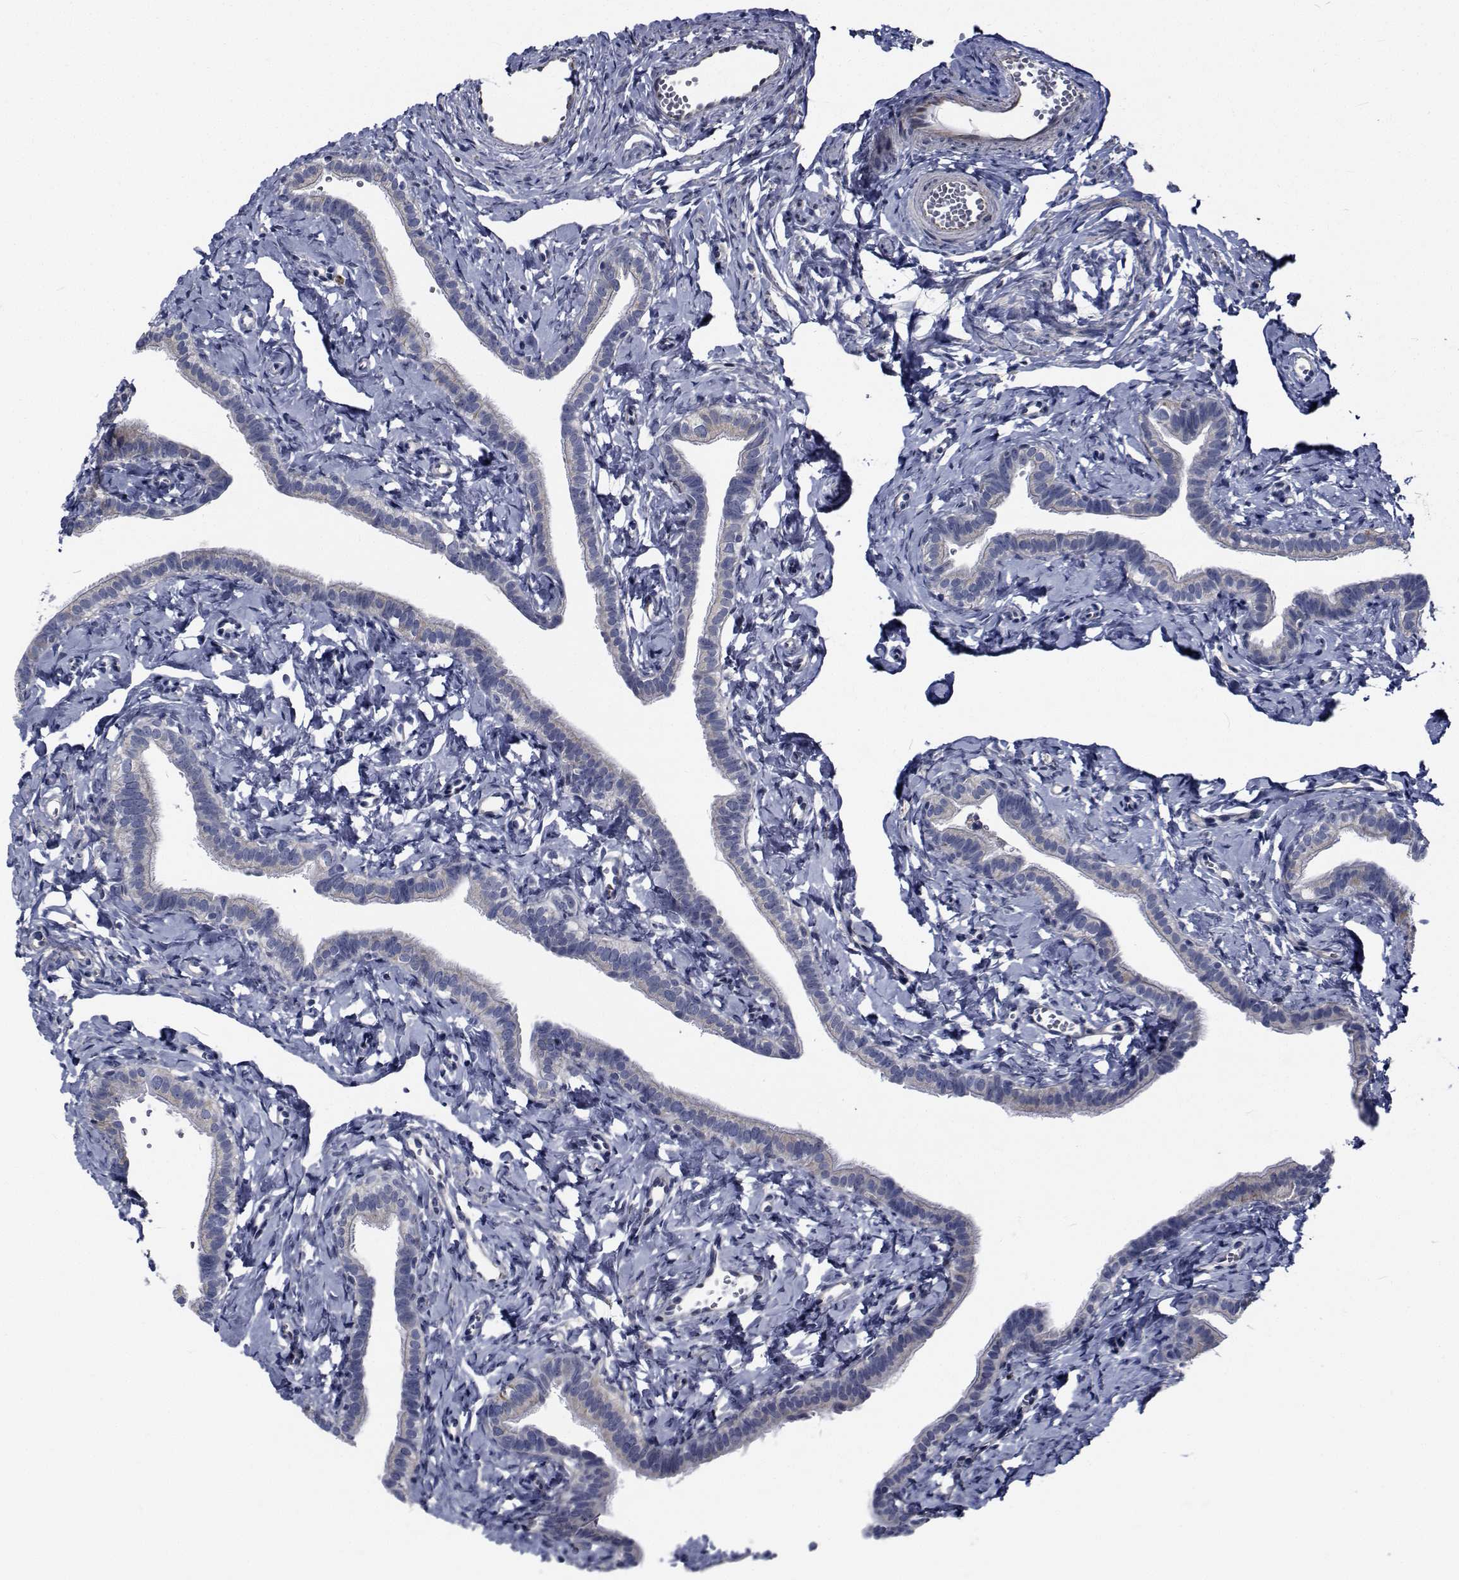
{"staining": {"intensity": "negative", "quantity": "none", "location": "none"}, "tissue": "fallopian tube", "cell_type": "Glandular cells", "image_type": "normal", "snomed": [{"axis": "morphology", "description": "Normal tissue, NOS"}, {"axis": "topography", "description": "Fallopian tube"}], "caption": "Immunohistochemical staining of benign human fallopian tube displays no significant expression in glandular cells.", "gene": "TTBK1", "patient": {"sex": "female", "age": 41}}